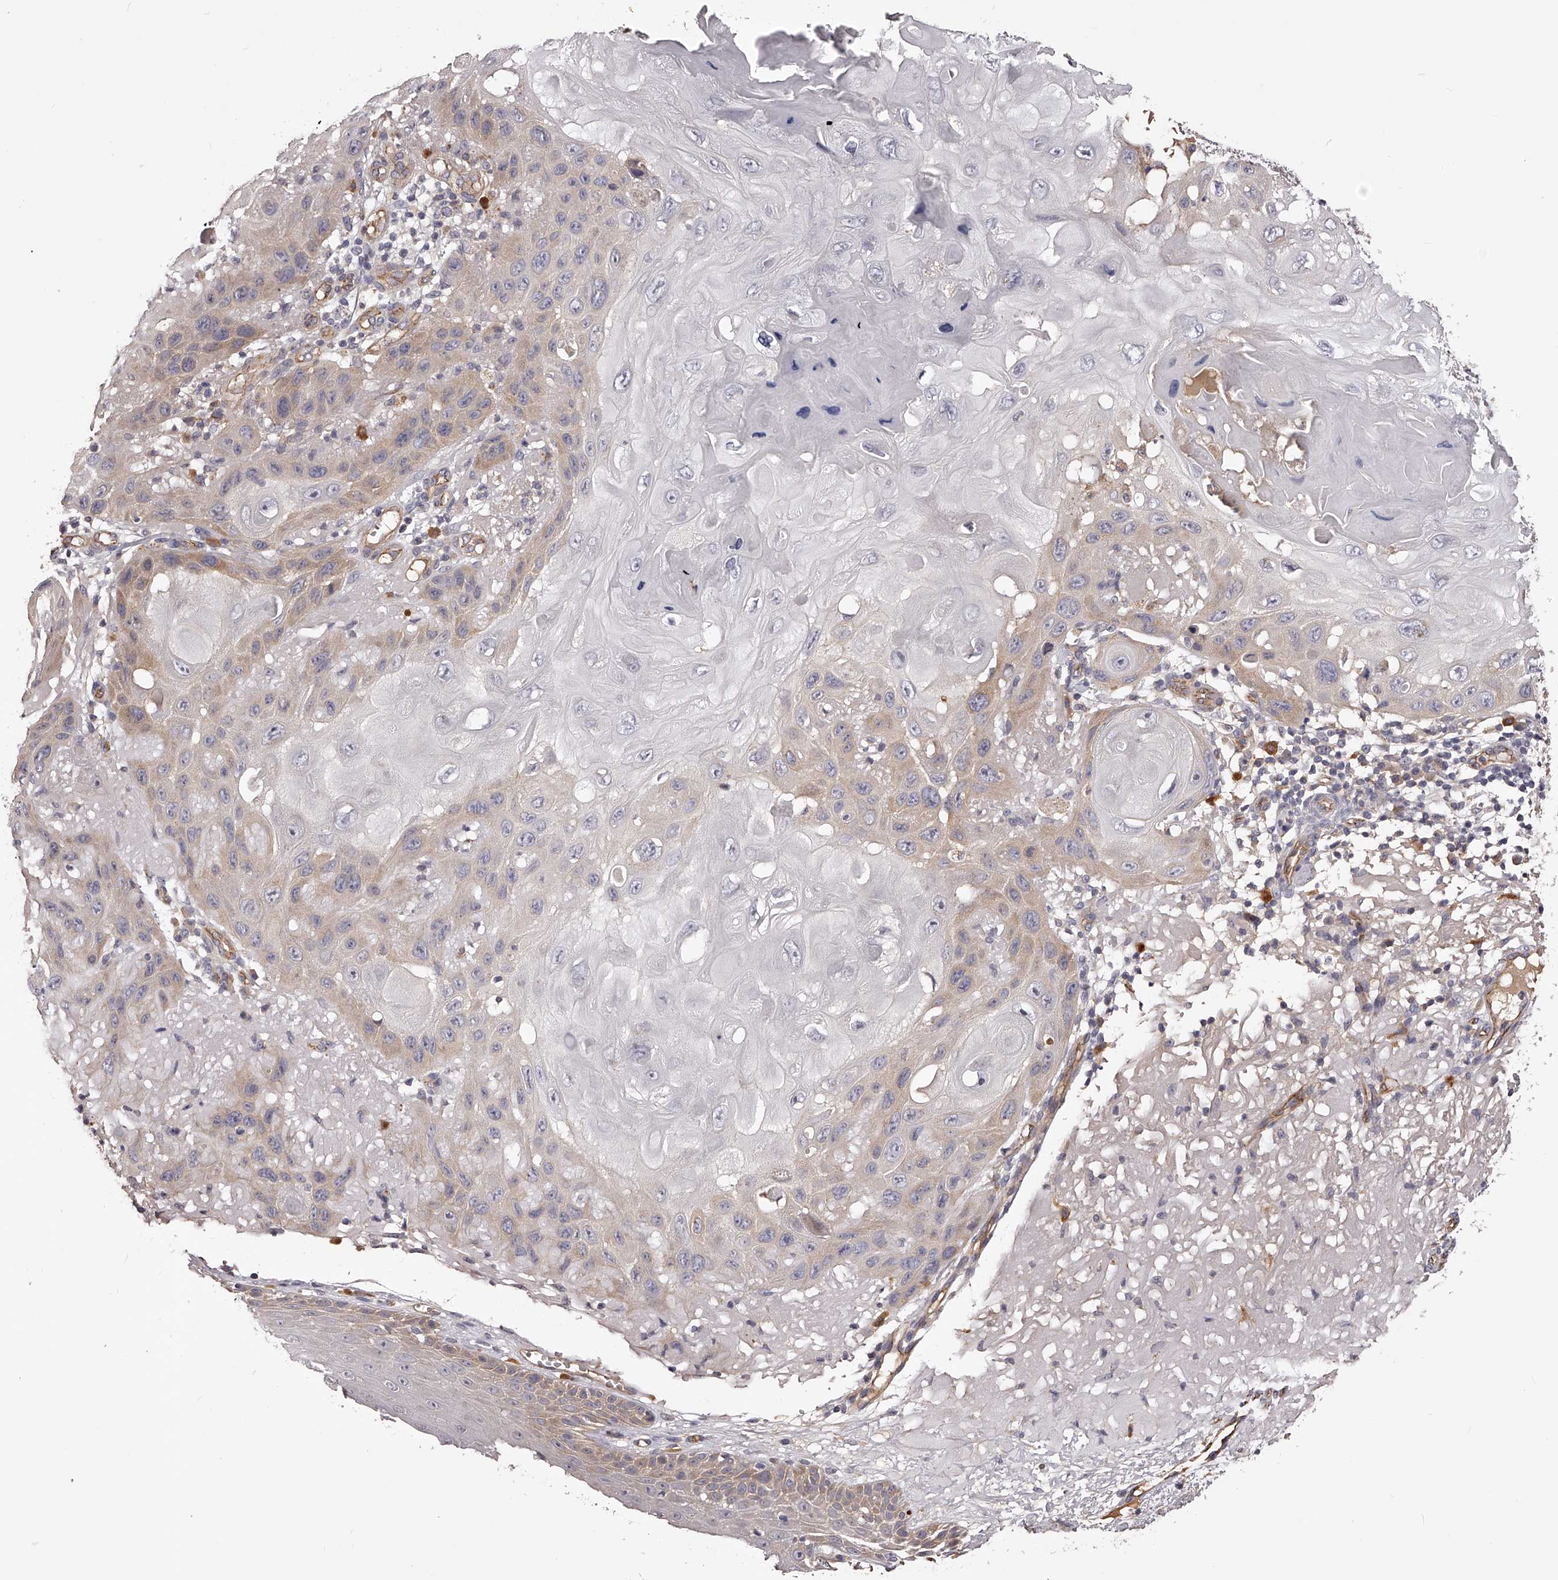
{"staining": {"intensity": "weak", "quantity": "25%-75%", "location": "cytoplasmic/membranous"}, "tissue": "skin cancer", "cell_type": "Tumor cells", "image_type": "cancer", "snomed": [{"axis": "morphology", "description": "Normal tissue, NOS"}, {"axis": "morphology", "description": "Squamous cell carcinoma, NOS"}, {"axis": "topography", "description": "Skin"}], "caption": "Protein expression analysis of human skin cancer (squamous cell carcinoma) reveals weak cytoplasmic/membranous expression in approximately 25%-75% of tumor cells.", "gene": "LTV1", "patient": {"sex": "female", "age": 96}}